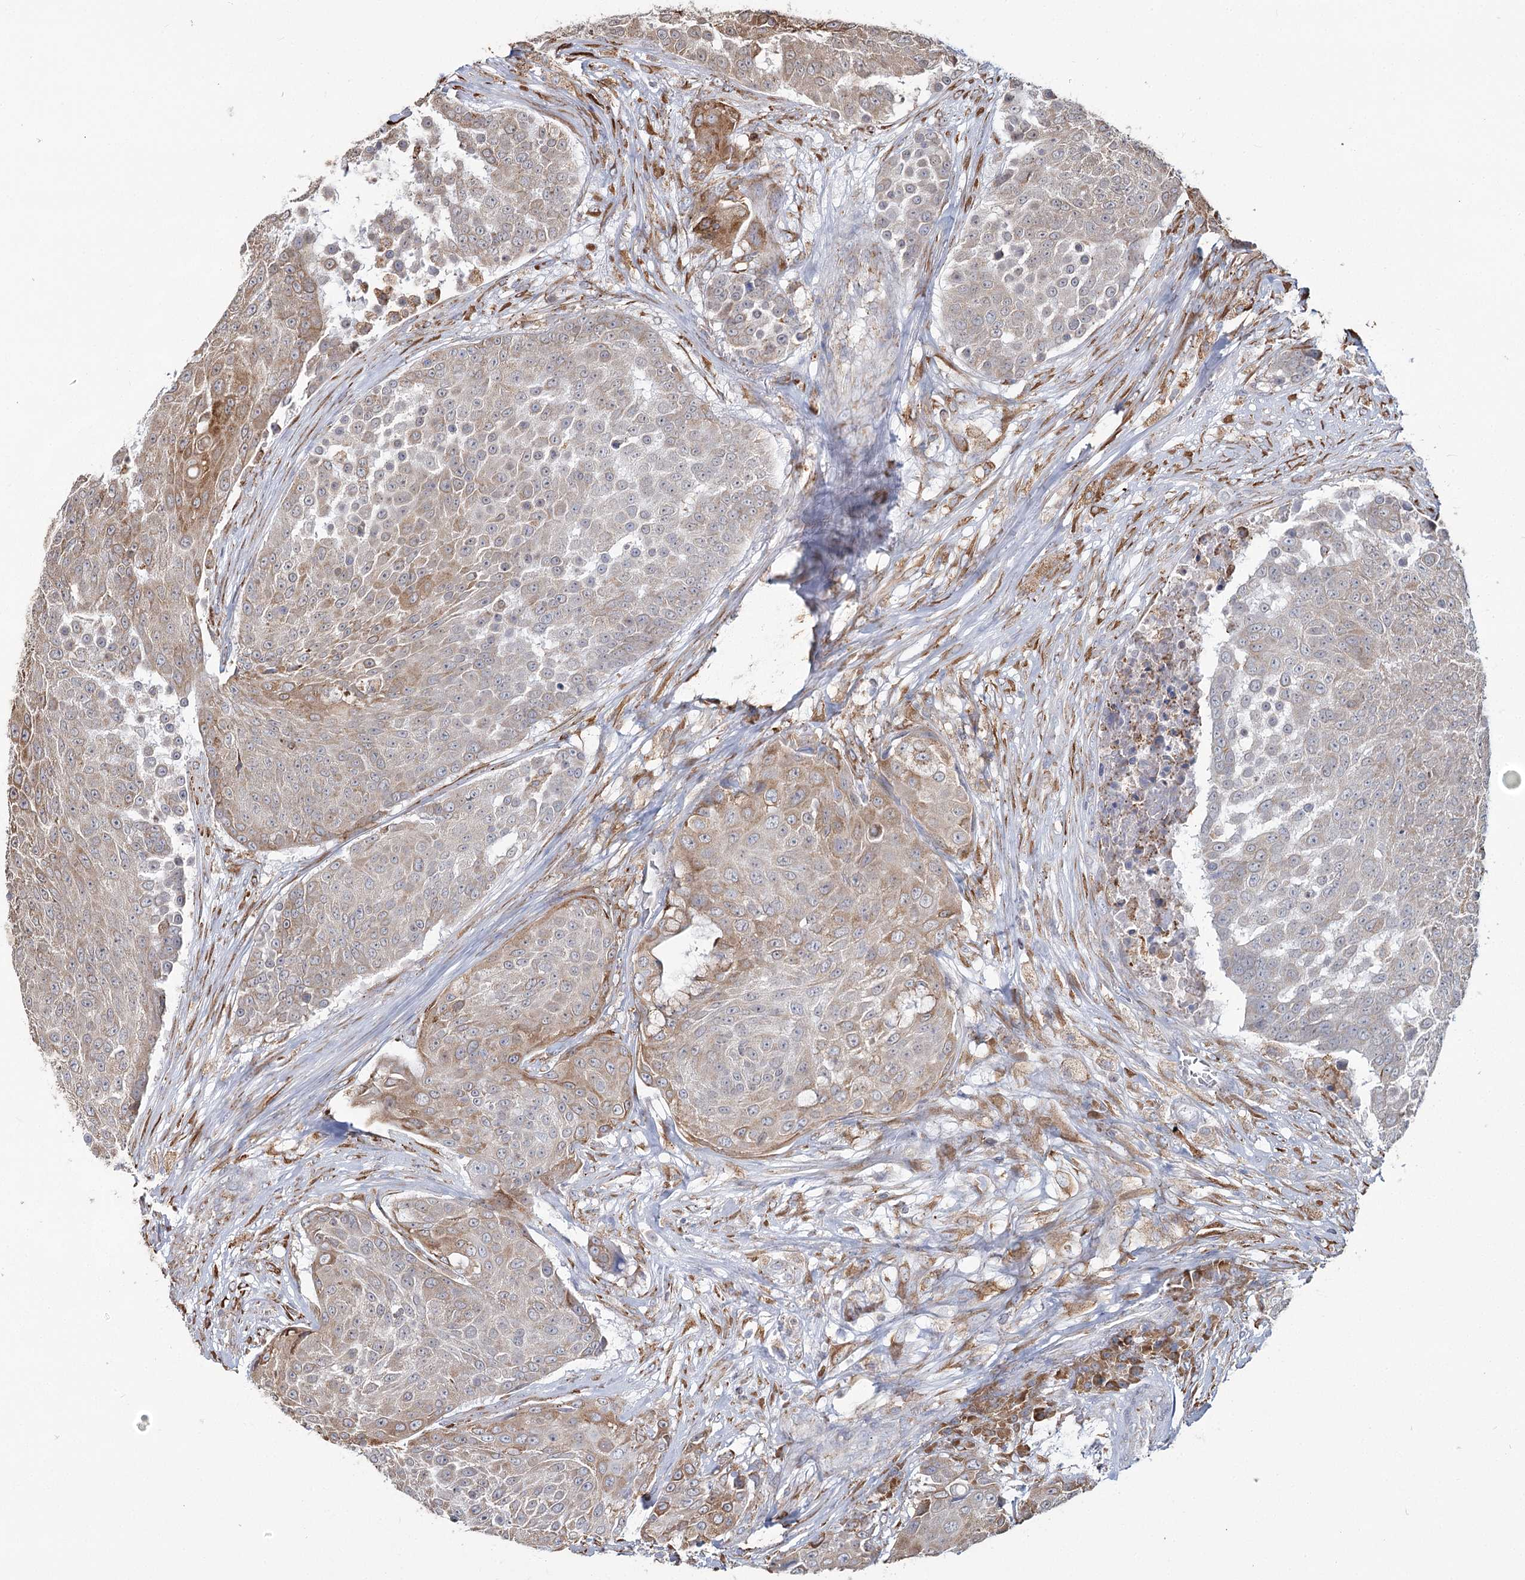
{"staining": {"intensity": "moderate", "quantity": "25%-75%", "location": "cytoplasmic/membranous"}, "tissue": "urothelial cancer", "cell_type": "Tumor cells", "image_type": "cancer", "snomed": [{"axis": "morphology", "description": "Urothelial carcinoma, High grade"}, {"axis": "topography", "description": "Urinary bladder"}], "caption": "This histopathology image exhibits IHC staining of human urothelial cancer, with medium moderate cytoplasmic/membranous staining in about 25%-75% of tumor cells.", "gene": "ZCCHC9", "patient": {"sex": "female", "age": 63}}